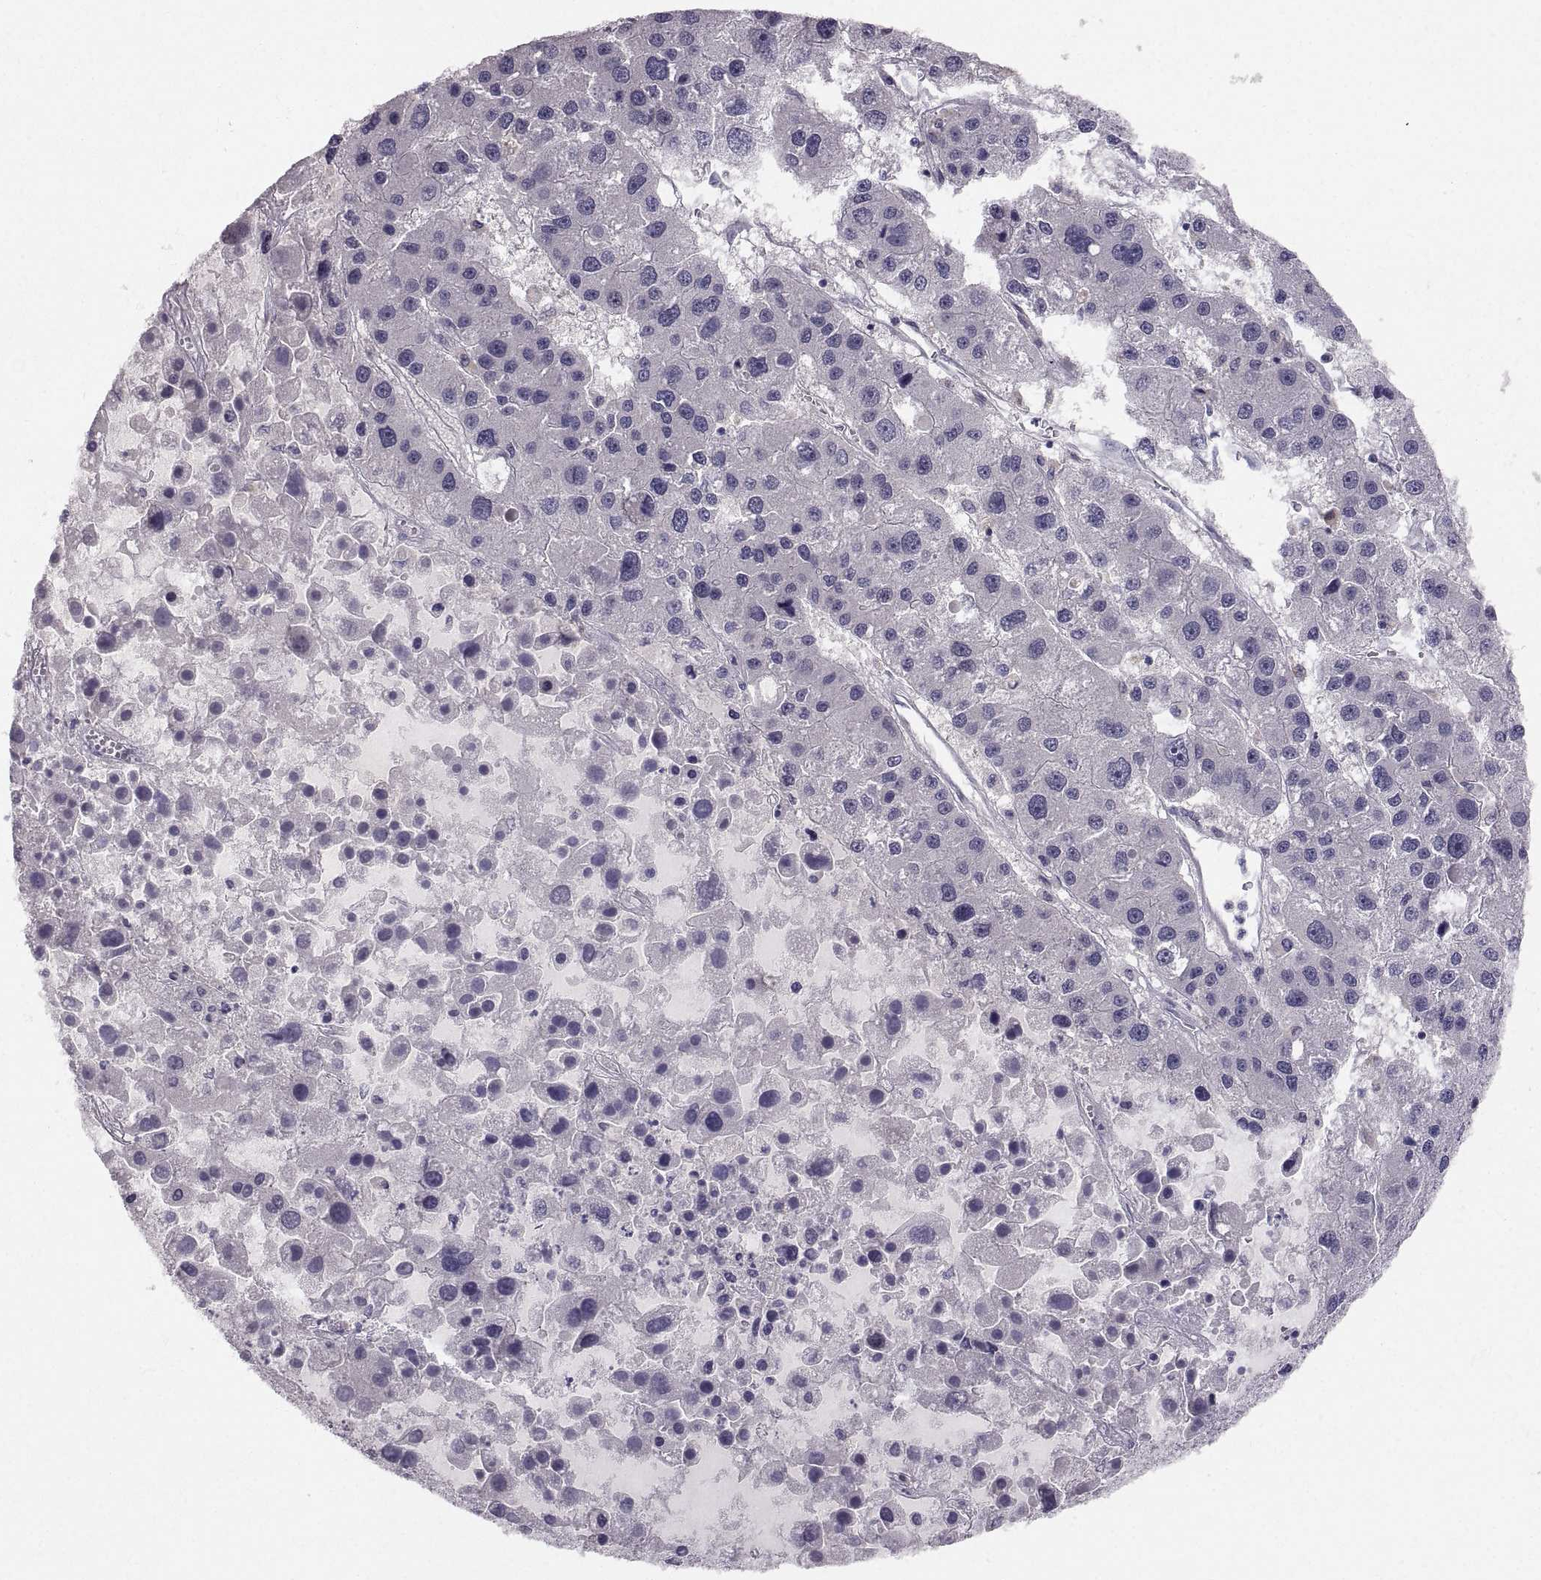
{"staining": {"intensity": "negative", "quantity": "none", "location": "none"}, "tissue": "liver cancer", "cell_type": "Tumor cells", "image_type": "cancer", "snomed": [{"axis": "morphology", "description": "Carcinoma, Hepatocellular, NOS"}, {"axis": "topography", "description": "Liver"}], "caption": "Tumor cells are negative for brown protein staining in liver cancer.", "gene": "PGM5", "patient": {"sex": "male", "age": 73}}